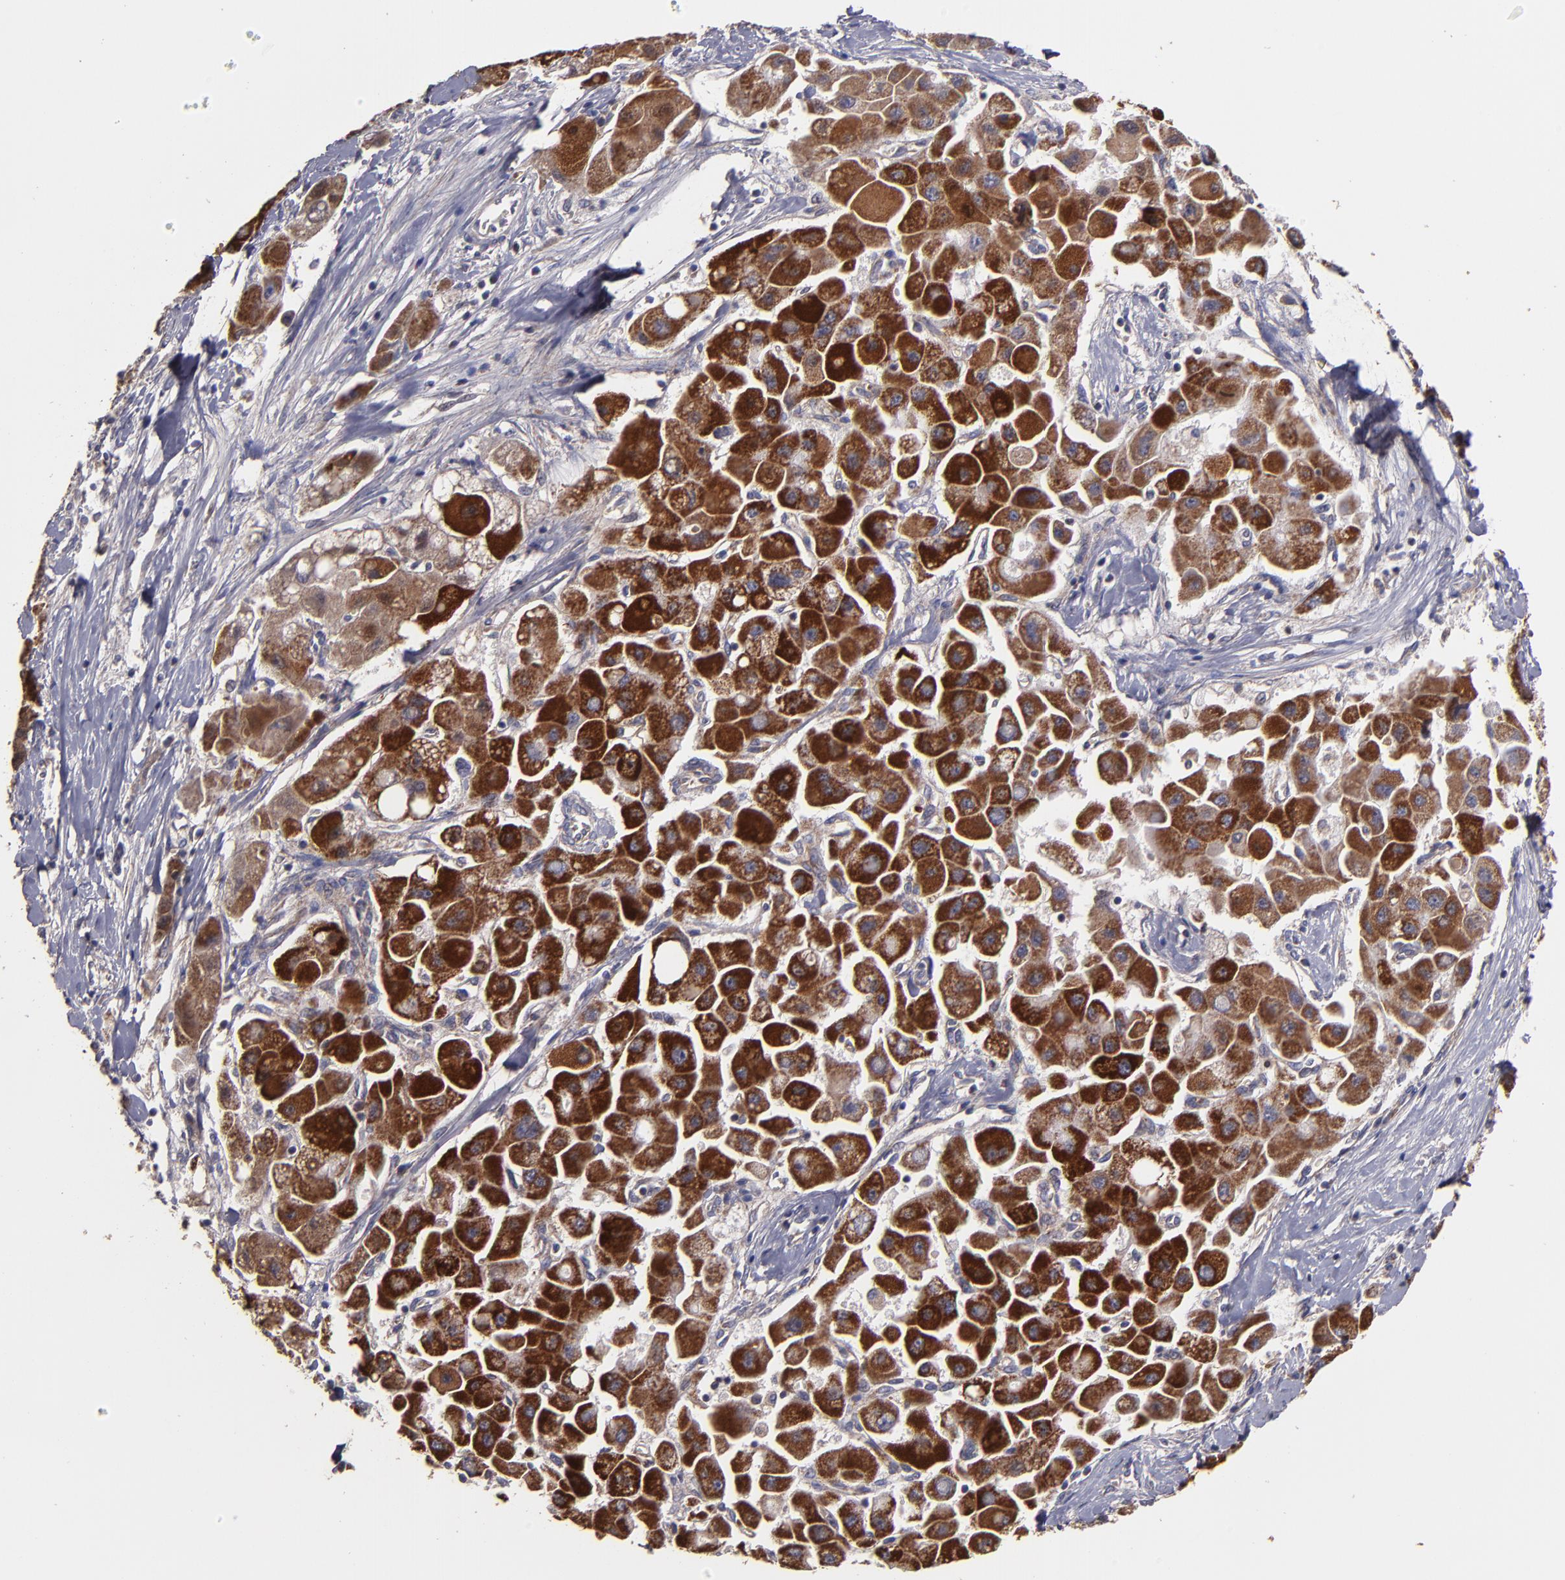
{"staining": {"intensity": "strong", "quantity": ">75%", "location": "cytoplasmic/membranous"}, "tissue": "liver cancer", "cell_type": "Tumor cells", "image_type": "cancer", "snomed": [{"axis": "morphology", "description": "Carcinoma, Hepatocellular, NOS"}, {"axis": "topography", "description": "Liver"}], "caption": "Brown immunohistochemical staining in human liver cancer (hepatocellular carcinoma) shows strong cytoplasmic/membranous staining in about >75% of tumor cells.", "gene": "CLTA", "patient": {"sex": "male", "age": 24}}